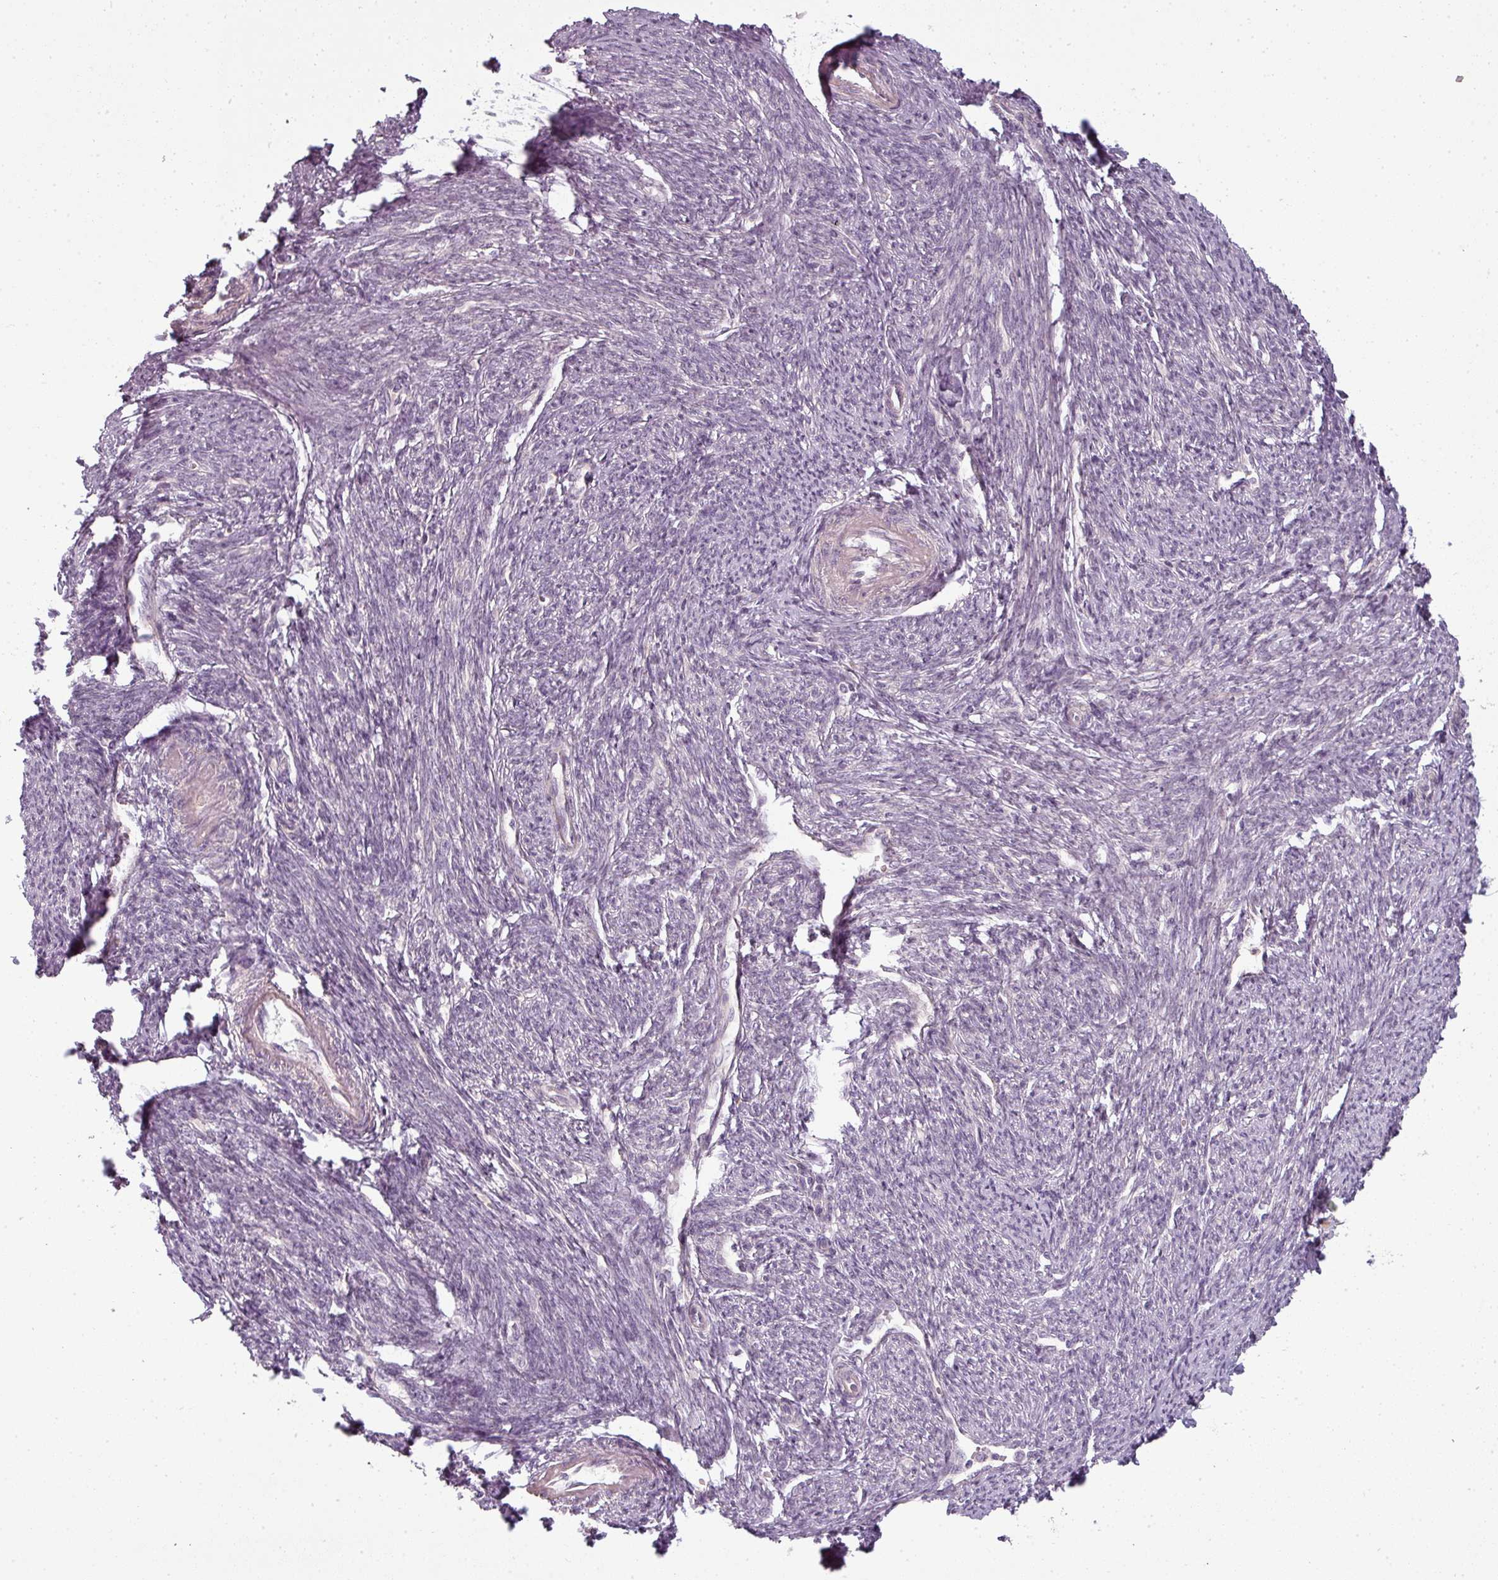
{"staining": {"intensity": "moderate", "quantity": "25%-75%", "location": "cytoplasmic/membranous"}, "tissue": "smooth muscle", "cell_type": "Smooth muscle cells", "image_type": "normal", "snomed": [{"axis": "morphology", "description": "Normal tissue, NOS"}, {"axis": "topography", "description": "Smooth muscle"}, {"axis": "topography", "description": "Fallopian tube"}], "caption": "Immunohistochemical staining of unremarkable human smooth muscle shows moderate cytoplasmic/membranous protein staining in about 25%-75% of smooth muscle cells. Using DAB (brown) and hematoxylin (blue) stains, captured at high magnification using brightfield microscopy.", "gene": "SLC16A9", "patient": {"sex": "female", "age": 59}}